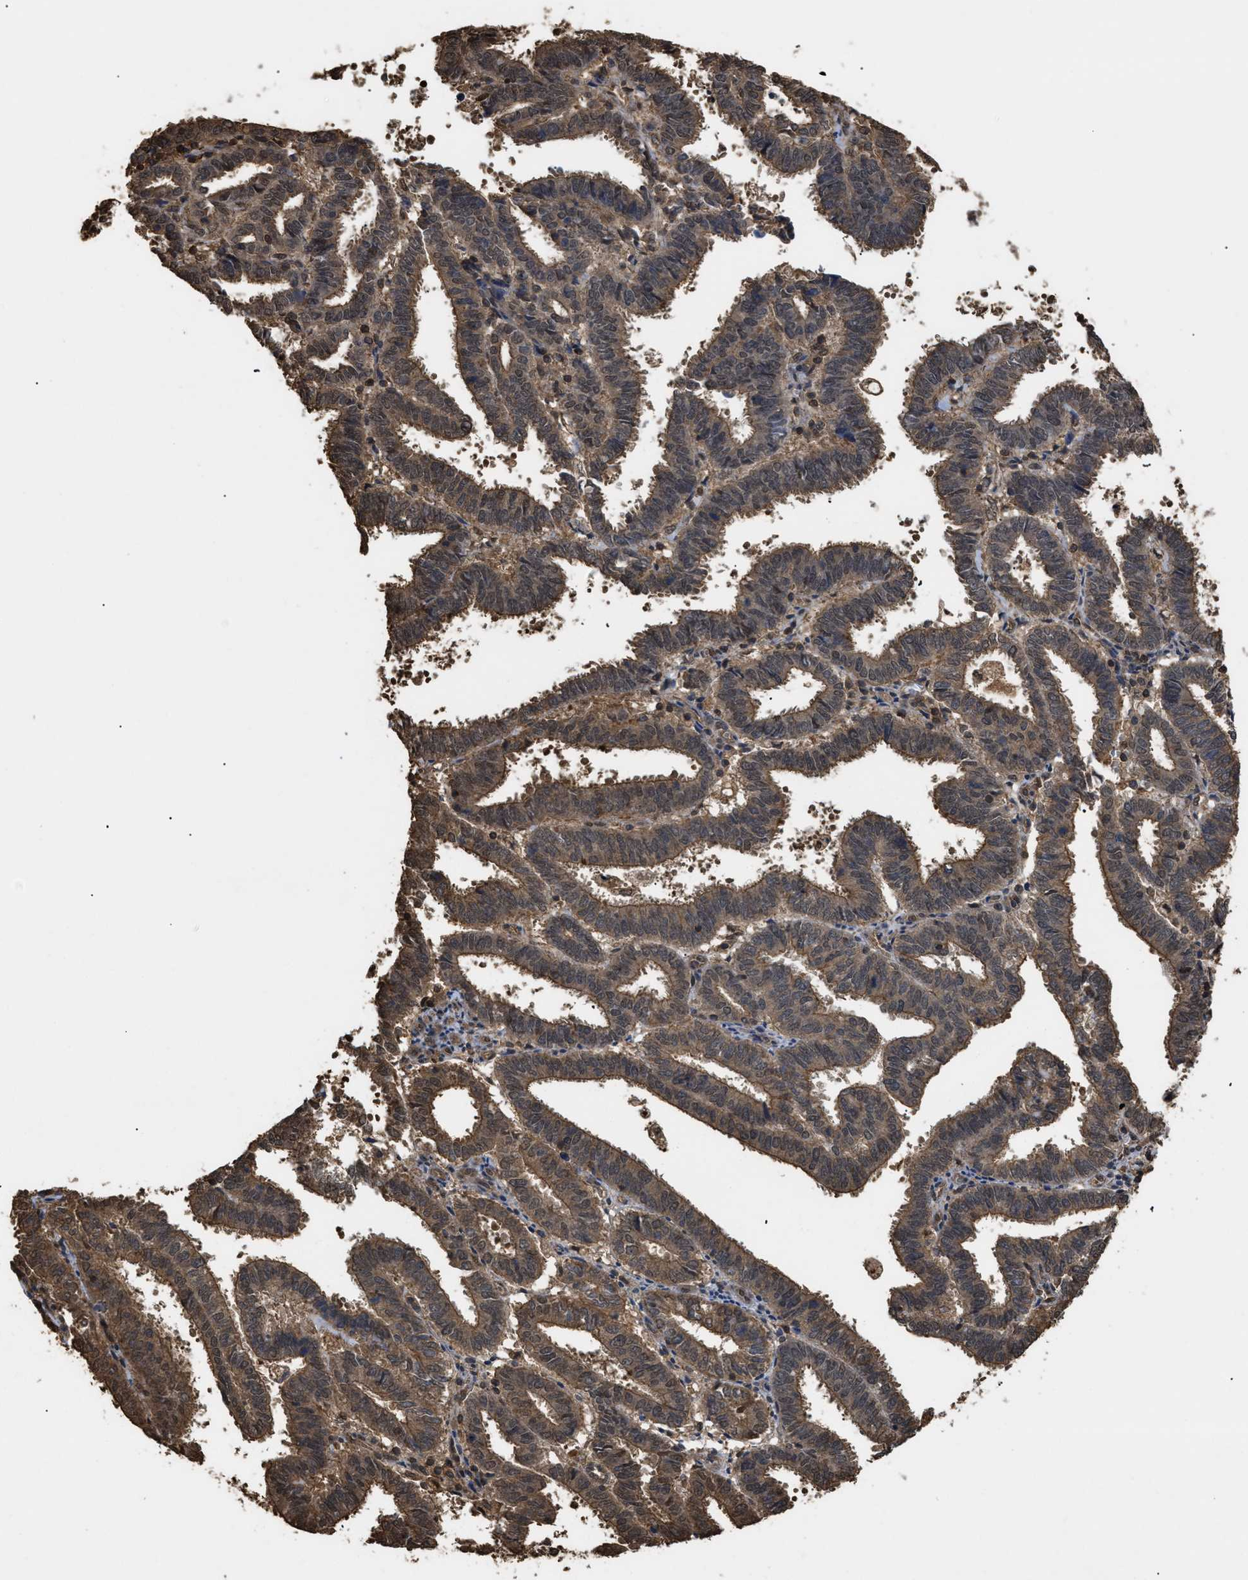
{"staining": {"intensity": "moderate", "quantity": ">75%", "location": "cytoplasmic/membranous"}, "tissue": "endometrial cancer", "cell_type": "Tumor cells", "image_type": "cancer", "snomed": [{"axis": "morphology", "description": "Adenocarcinoma, NOS"}, {"axis": "topography", "description": "Uterus"}], "caption": "Adenocarcinoma (endometrial) was stained to show a protein in brown. There is medium levels of moderate cytoplasmic/membranous staining in approximately >75% of tumor cells.", "gene": "CALM1", "patient": {"sex": "female", "age": 83}}